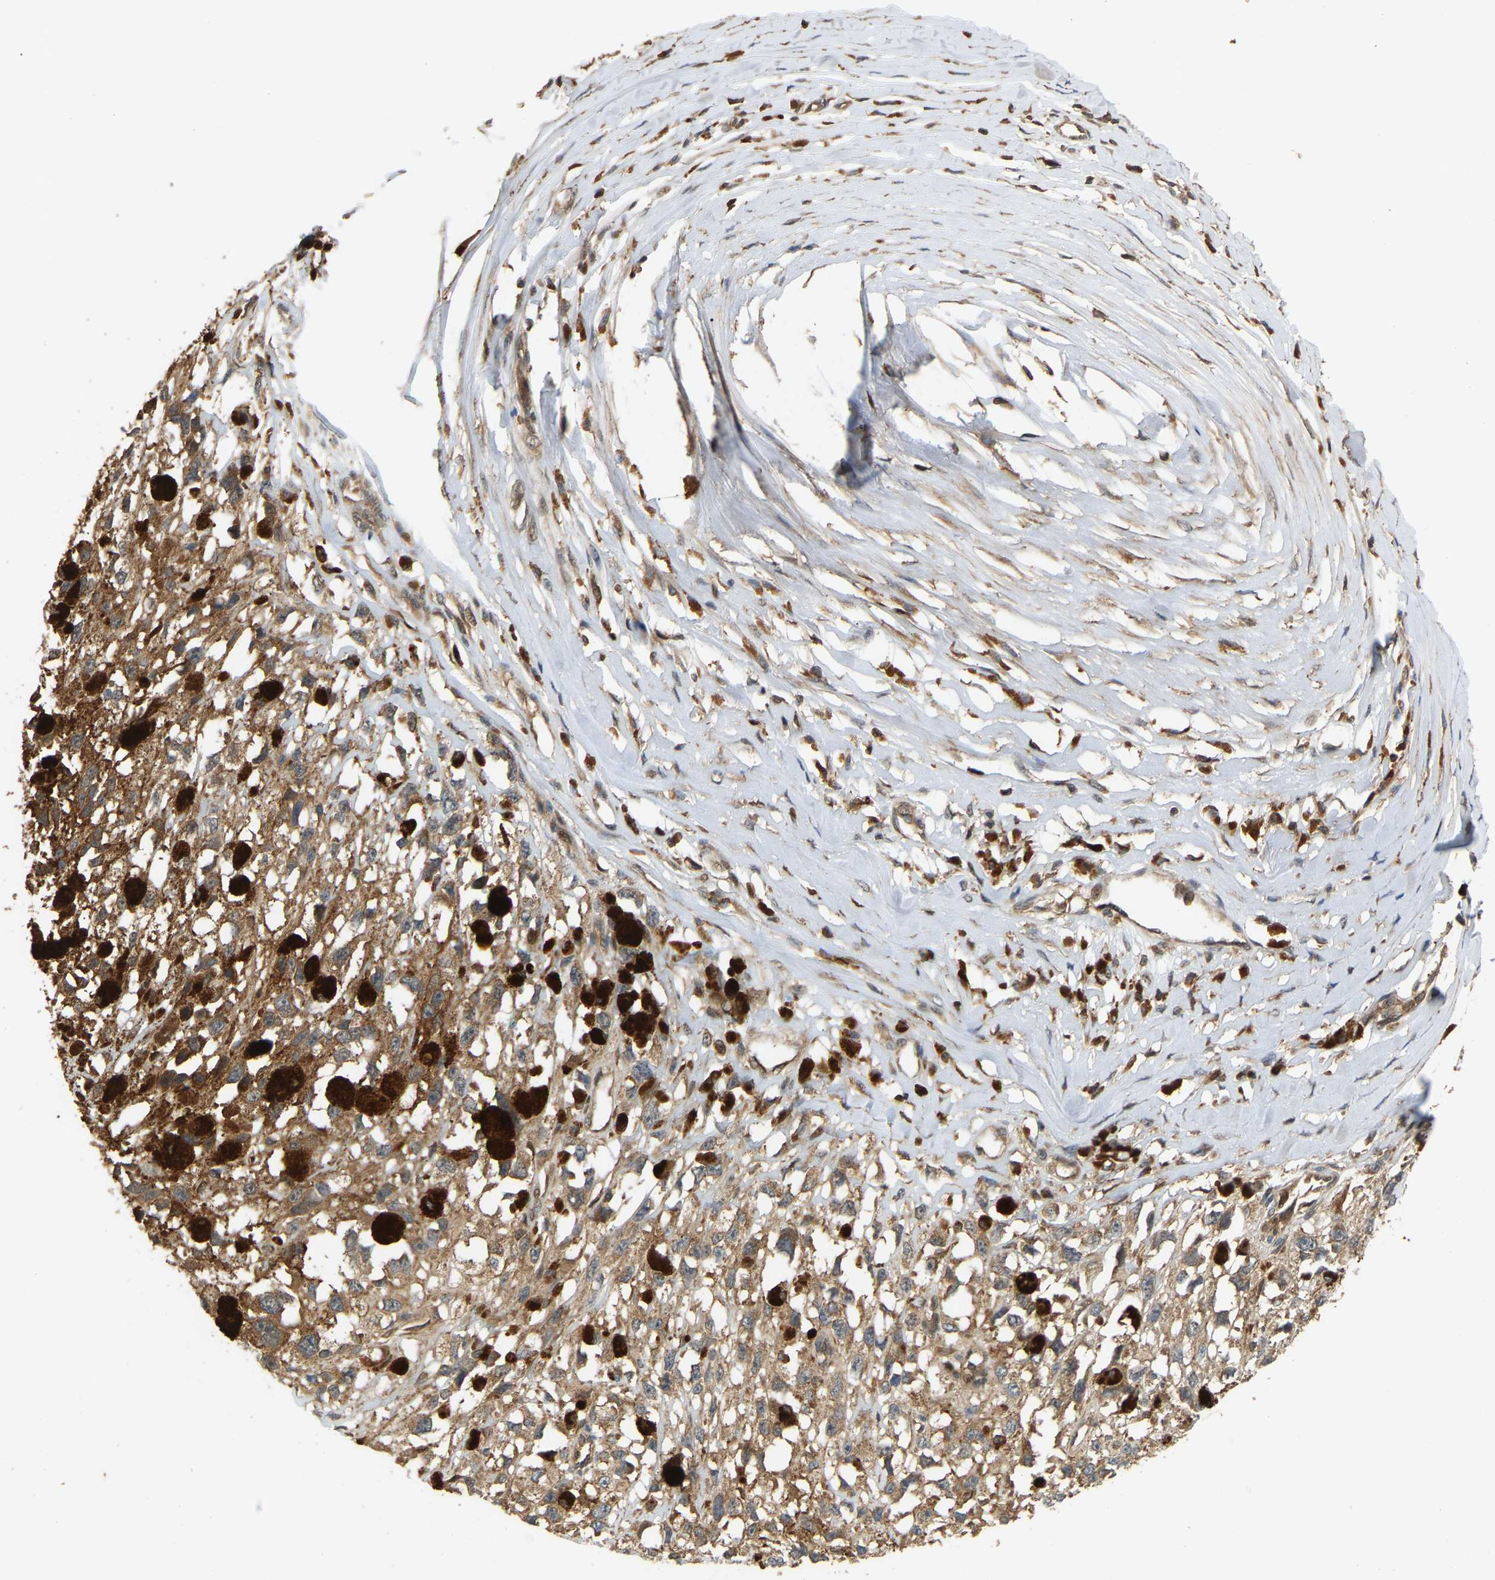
{"staining": {"intensity": "moderate", "quantity": ">75%", "location": "cytoplasmic/membranous"}, "tissue": "melanoma", "cell_type": "Tumor cells", "image_type": "cancer", "snomed": [{"axis": "morphology", "description": "Malignant melanoma, Metastatic site"}, {"axis": "topography", "description": "Lymph node"}], "caption": "The micrograph shows staining of melanoma, revealing moderate cytoplasmic/membranous protein staining (brown color) within tumor cells.", "gene": "GOPC", "patient": {"sex": "male", "age": 59}}